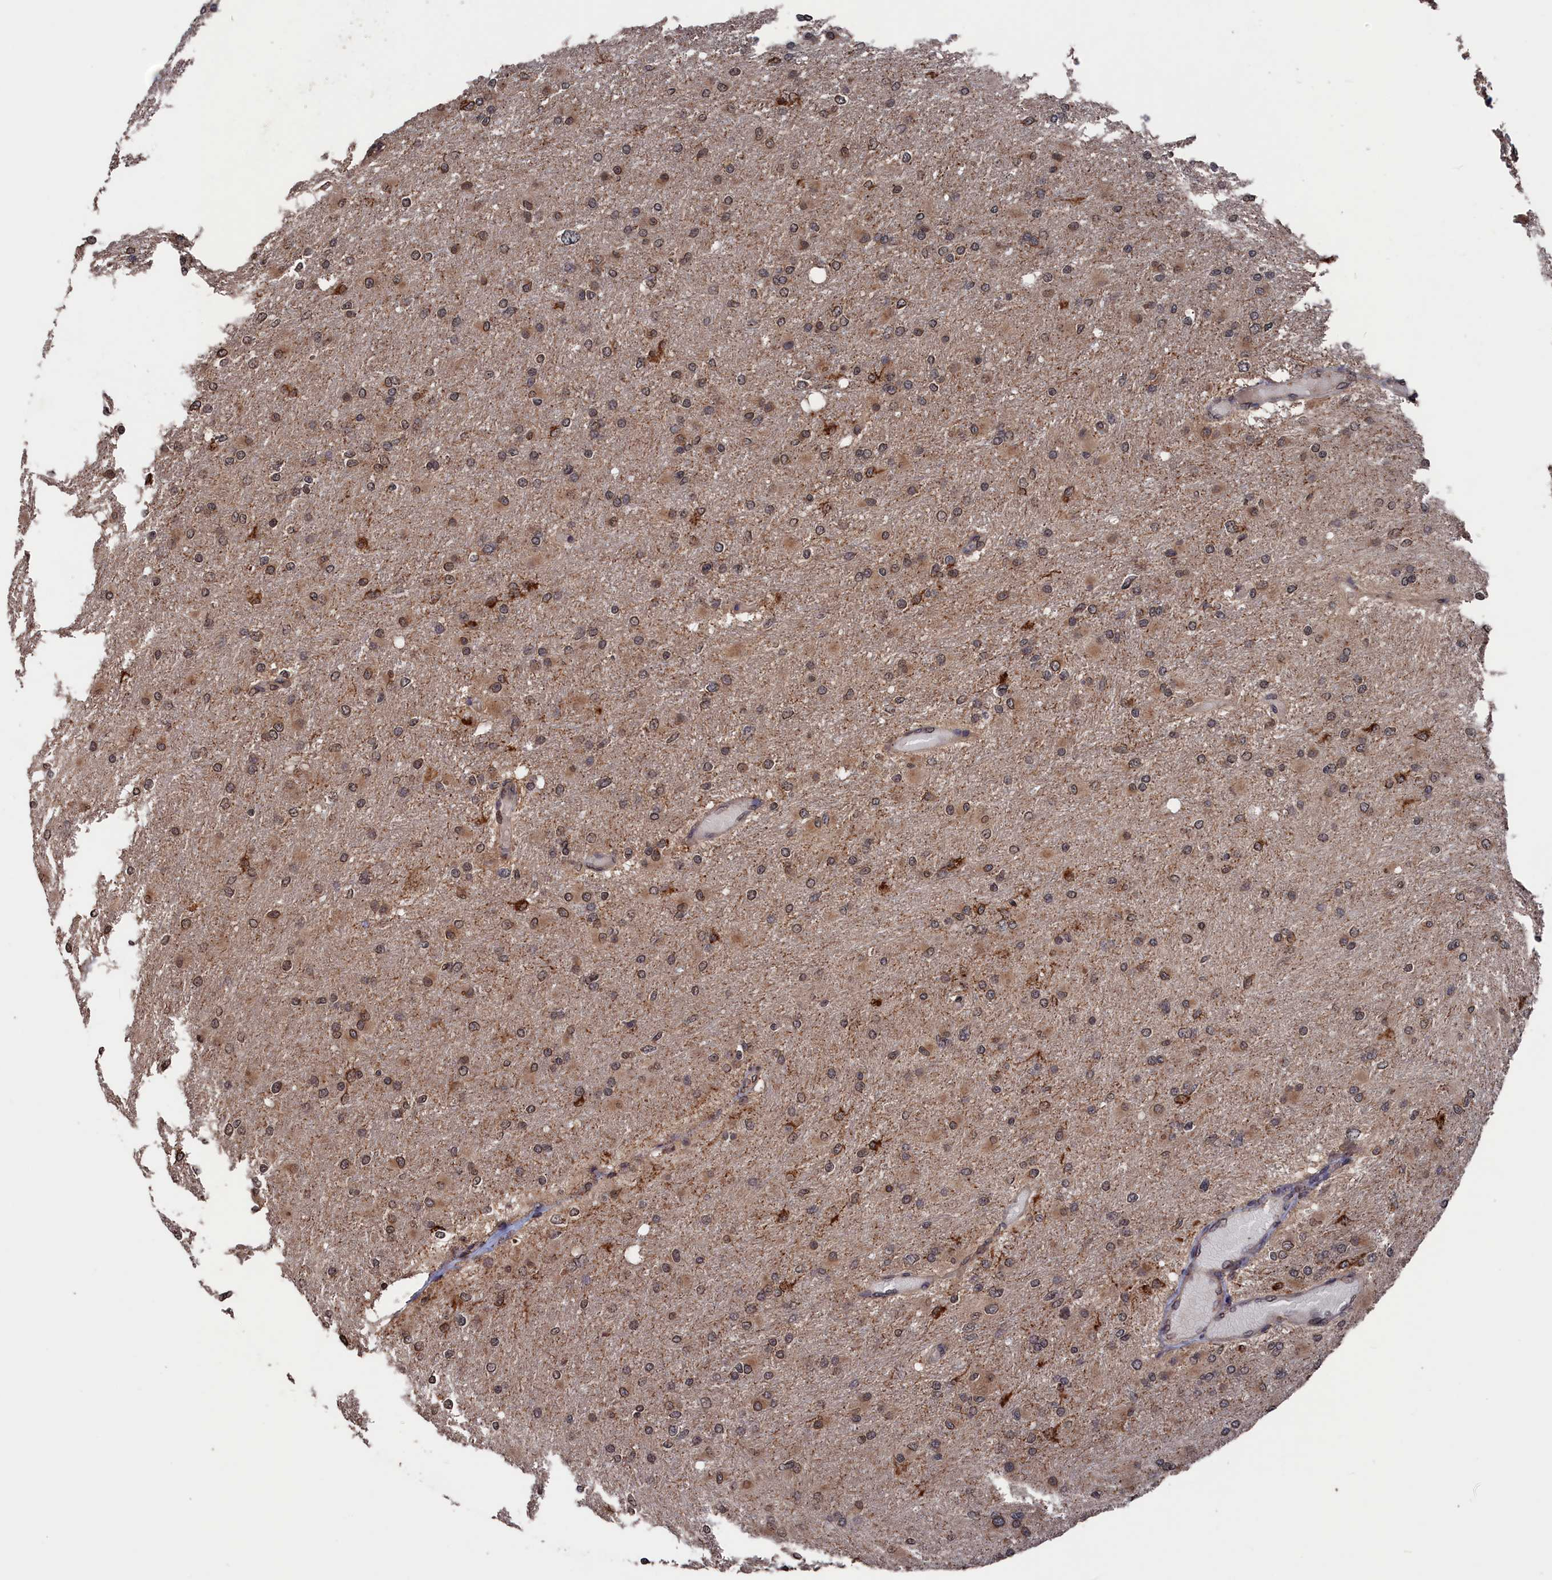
{"staining": {"intensity": "weak", "quantity": "25%-75%", "location": "nuclear"}, "tissue": "glioma", "cell_type": "Tumor cells", "image_type": "cancer", "snomed": [{"axis": "morphology", "description": "Glioma, malignant, High grade"}, {"axis": "topography", "description": "Cerebral cortex"}], "caption": "Glioma was stained to show a protein in brown. There is low levels of weak nuclear staining in about 25%-75% of tumor cells.", "gene": "PDE12", "patient": {"sex": "female", "age": 36}}